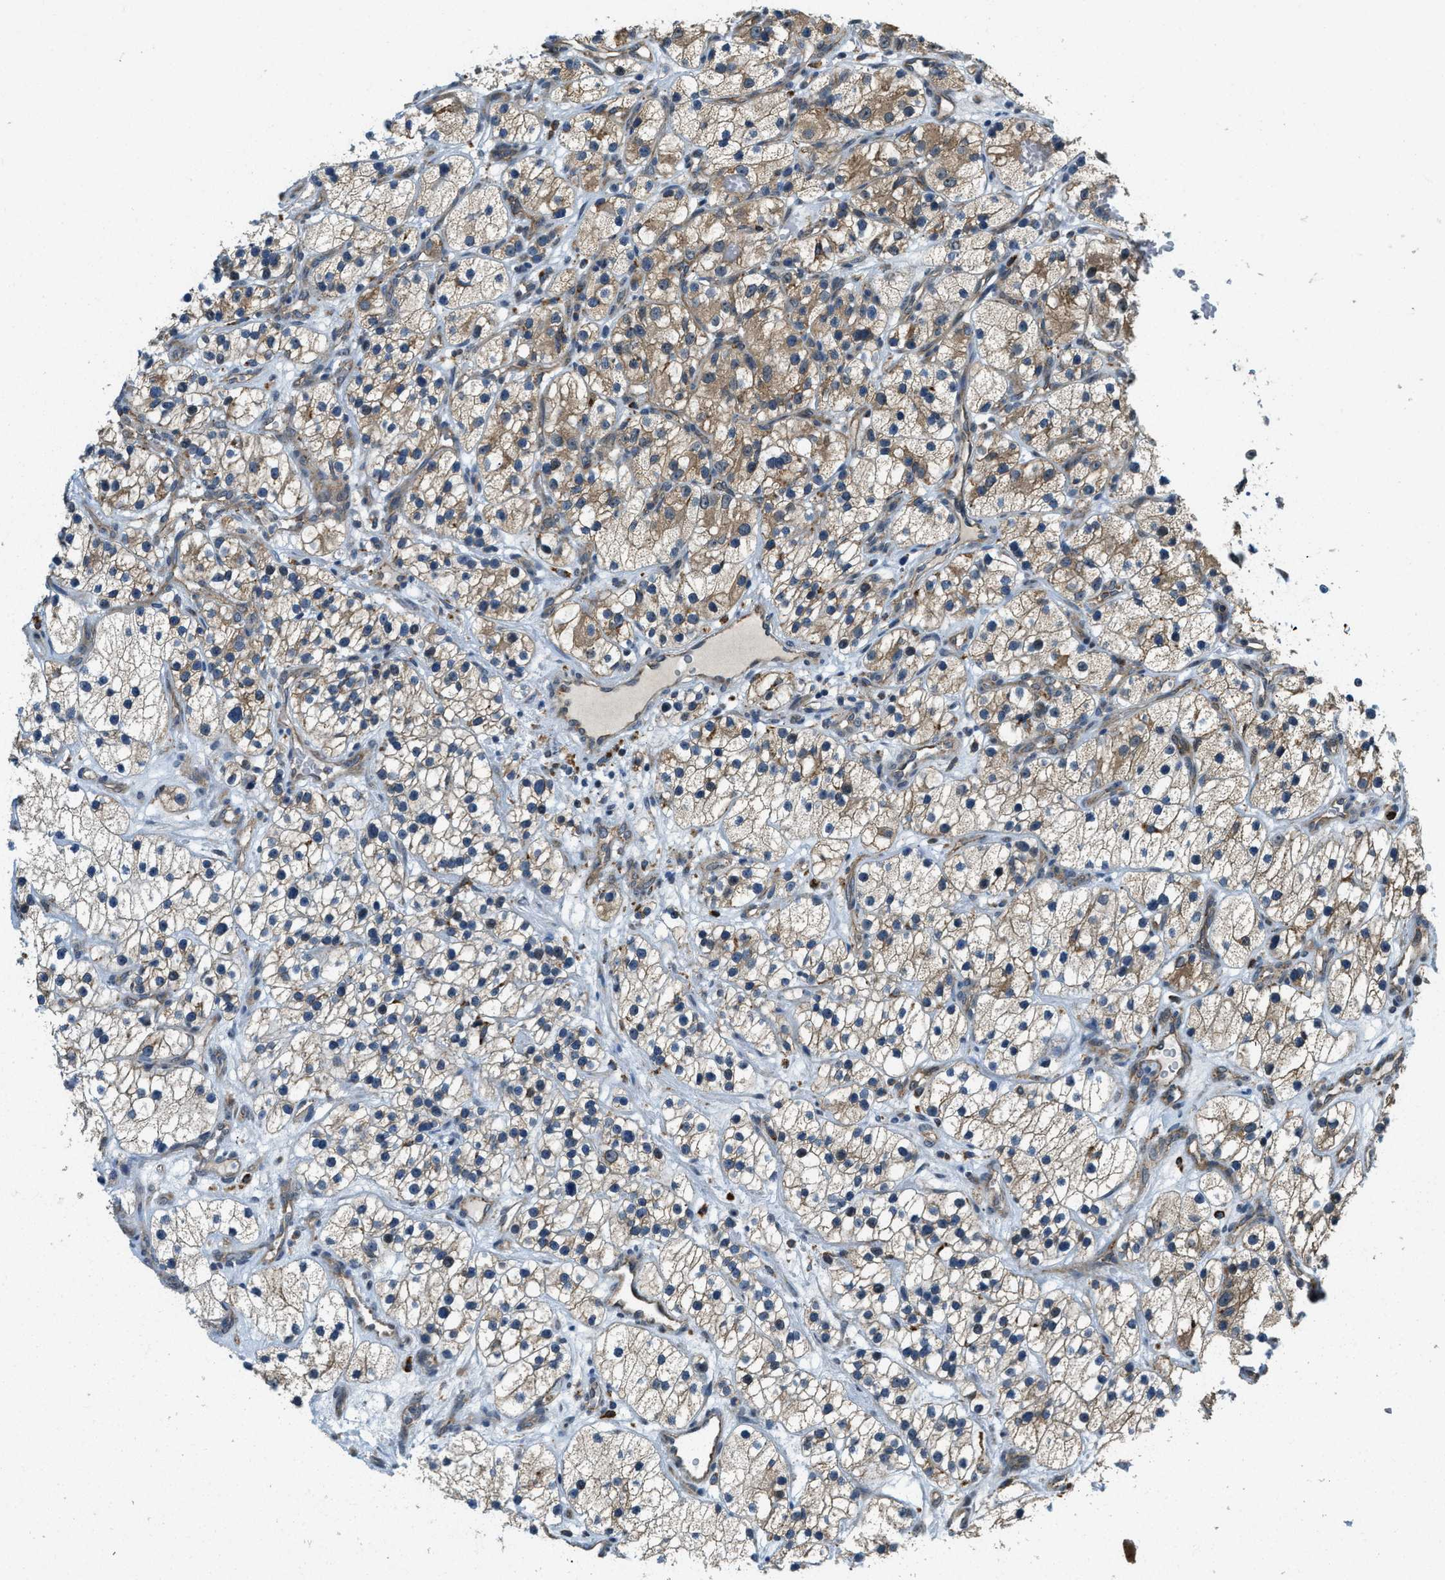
{"staining": {"intensity": "moderate", "quantity": ">75%", "location": "cytoplasmic/membranous"}, "tissue": "renal cancer", "cell_type": "Tumor cells", "image_type": "cancer", "snomed": [{"axis": "morphology", "description": "Adenocarcinoma, NOS"}, {"axis": "topography", "description": "Kidney"}], "caption": "Renal cancer (adenocarcinoma) tissue displays moderate cytoplasmic/membranous expression in about >75% of tumor cells (Stains: DAB in brown, nuclei in blue, Microscopy: brightfield microscopy at high magnification).", "gene": "STARD3NL", "patient": {"sex": "female", "age": 57}}